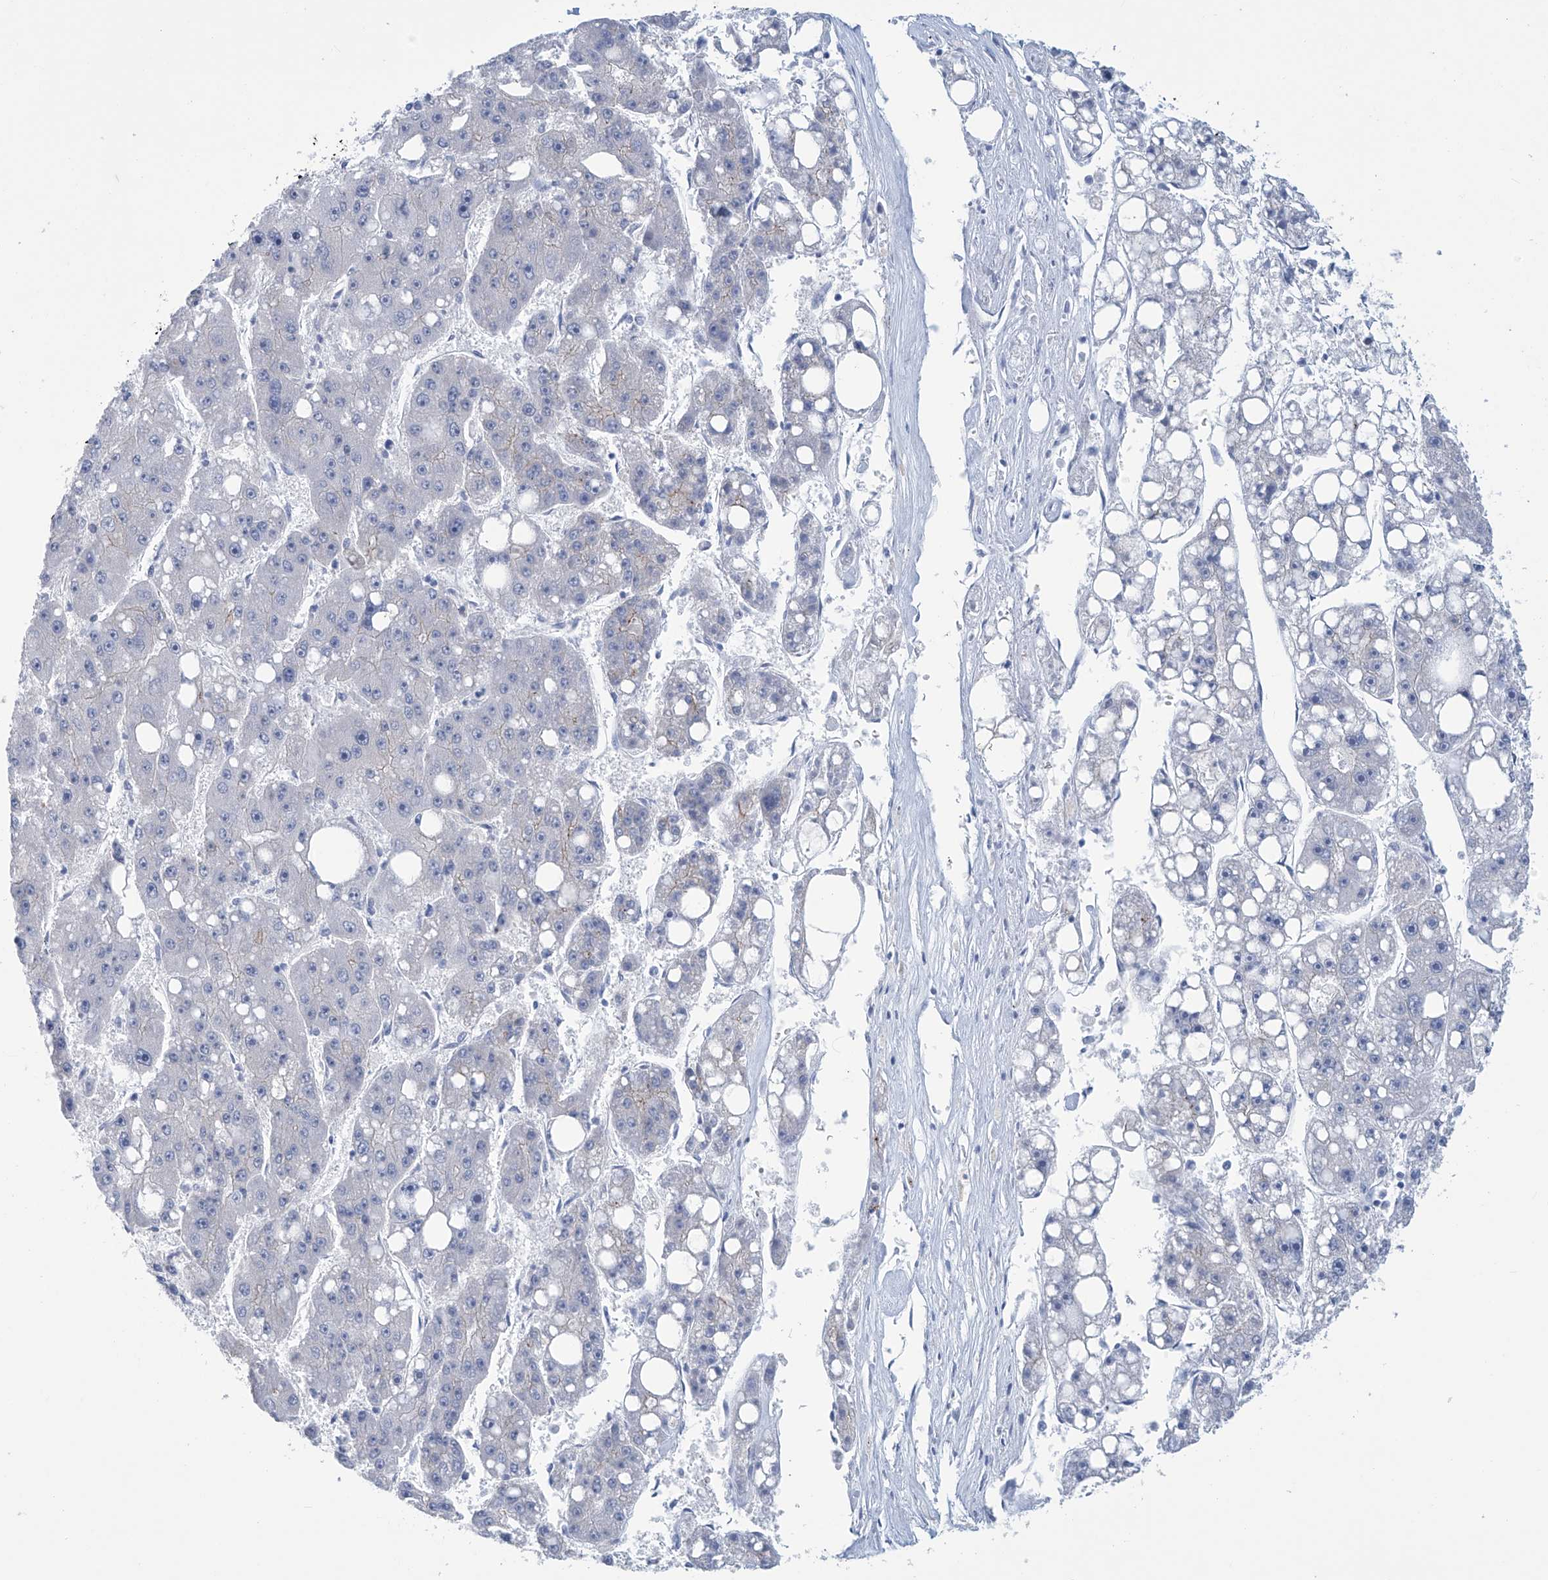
{"staining": {"intensity": "negative", "quantity": "none", "location": "none"}, "tissue": "liver cancer", "cell_type": "Tumor cells", "image_type": "cancer", "snomed": [{"axis": "morphology", "description": "Carcinoma, Hepatocellular, NOS"}, {"axis": "topography", "description": "Liver"}], "caption": "DAB immunohistochemical staining of human liver cancer (hepatocellular carcinoma) exhibits no significant positivity in tumor cells.", "gene": "DSP", "patient": {"sex": "female", "age": 61}}